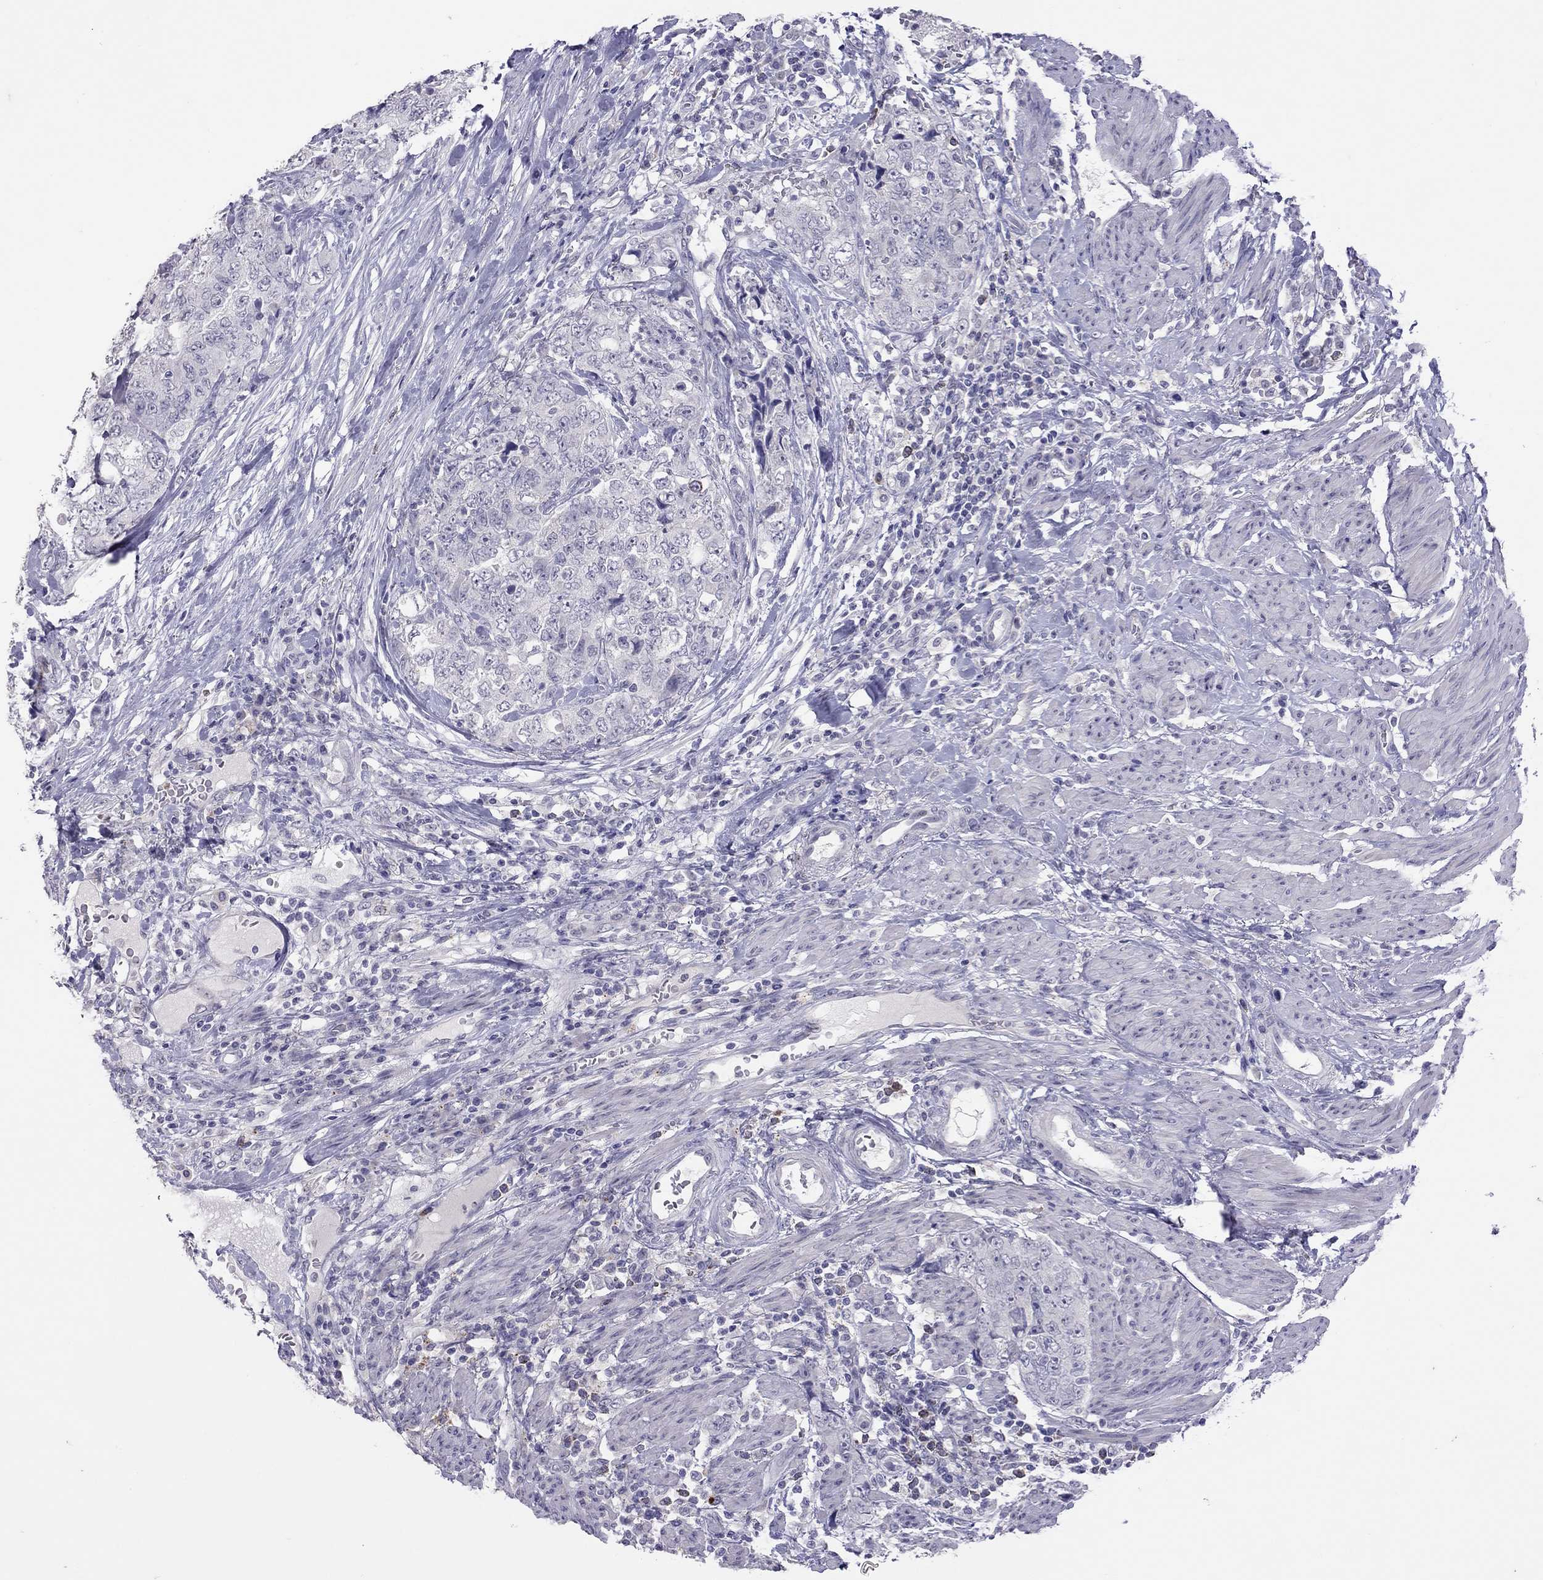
{"staining": {"intensity": "negative", "quantity": "none", "location": "none"}, "tissue": "urothelial cancer", "cell_type": "Tumor cells", "image_type": "cancer", "snomed": [{"axis": "morphology", "description": "Urothelial carcinoma, High grade"}, {"axis": "topography", "description": "Urinary bladder"}], "caption": "DAB (3,3'-diaminobenzidine) immunohistochemical staining of human urothelial cancer exhibits no significant staining in tumor cells.", "gene": "SLAMF1", "patient": {"sex": "female", "age": 78}}